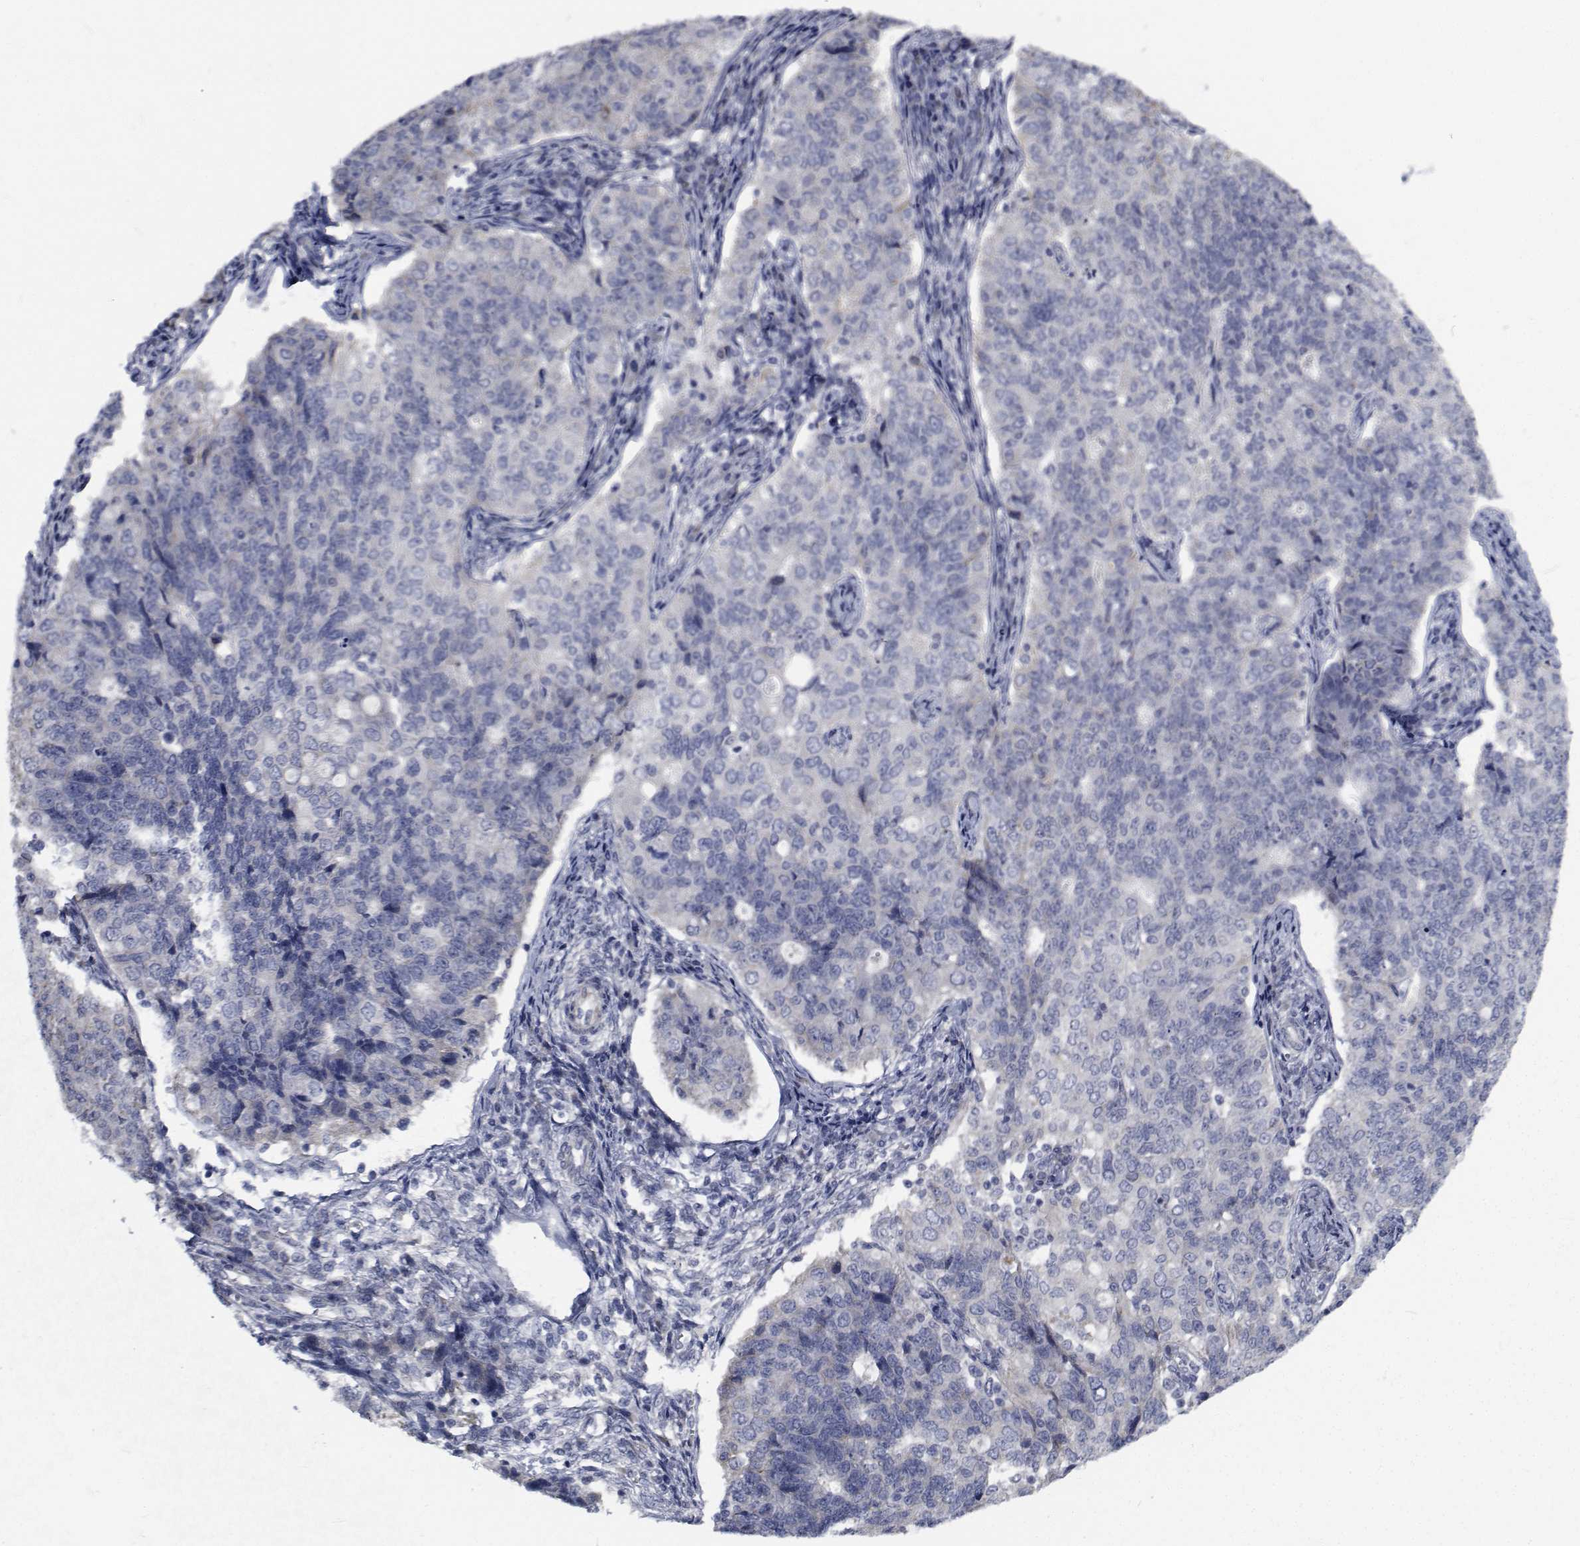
{"staining": {"intensity": "negative", "quantity": "none", "location": "none"}, "tissue": "endometrial cancer", "cell_type": "Tumor cells", "image_type": "cancer", "snomed": [{"axis": "morphology", "description": "Adenocarcinoma, NOS"}, {"axis": "topography", "description": "Endometrium"}], "caption": "Tumor cells show no significant protein staining in endometrial cancer (adenocarcinoma).", "gene": "TTBK1", "patient": {"sex": "female", "age": 43}}